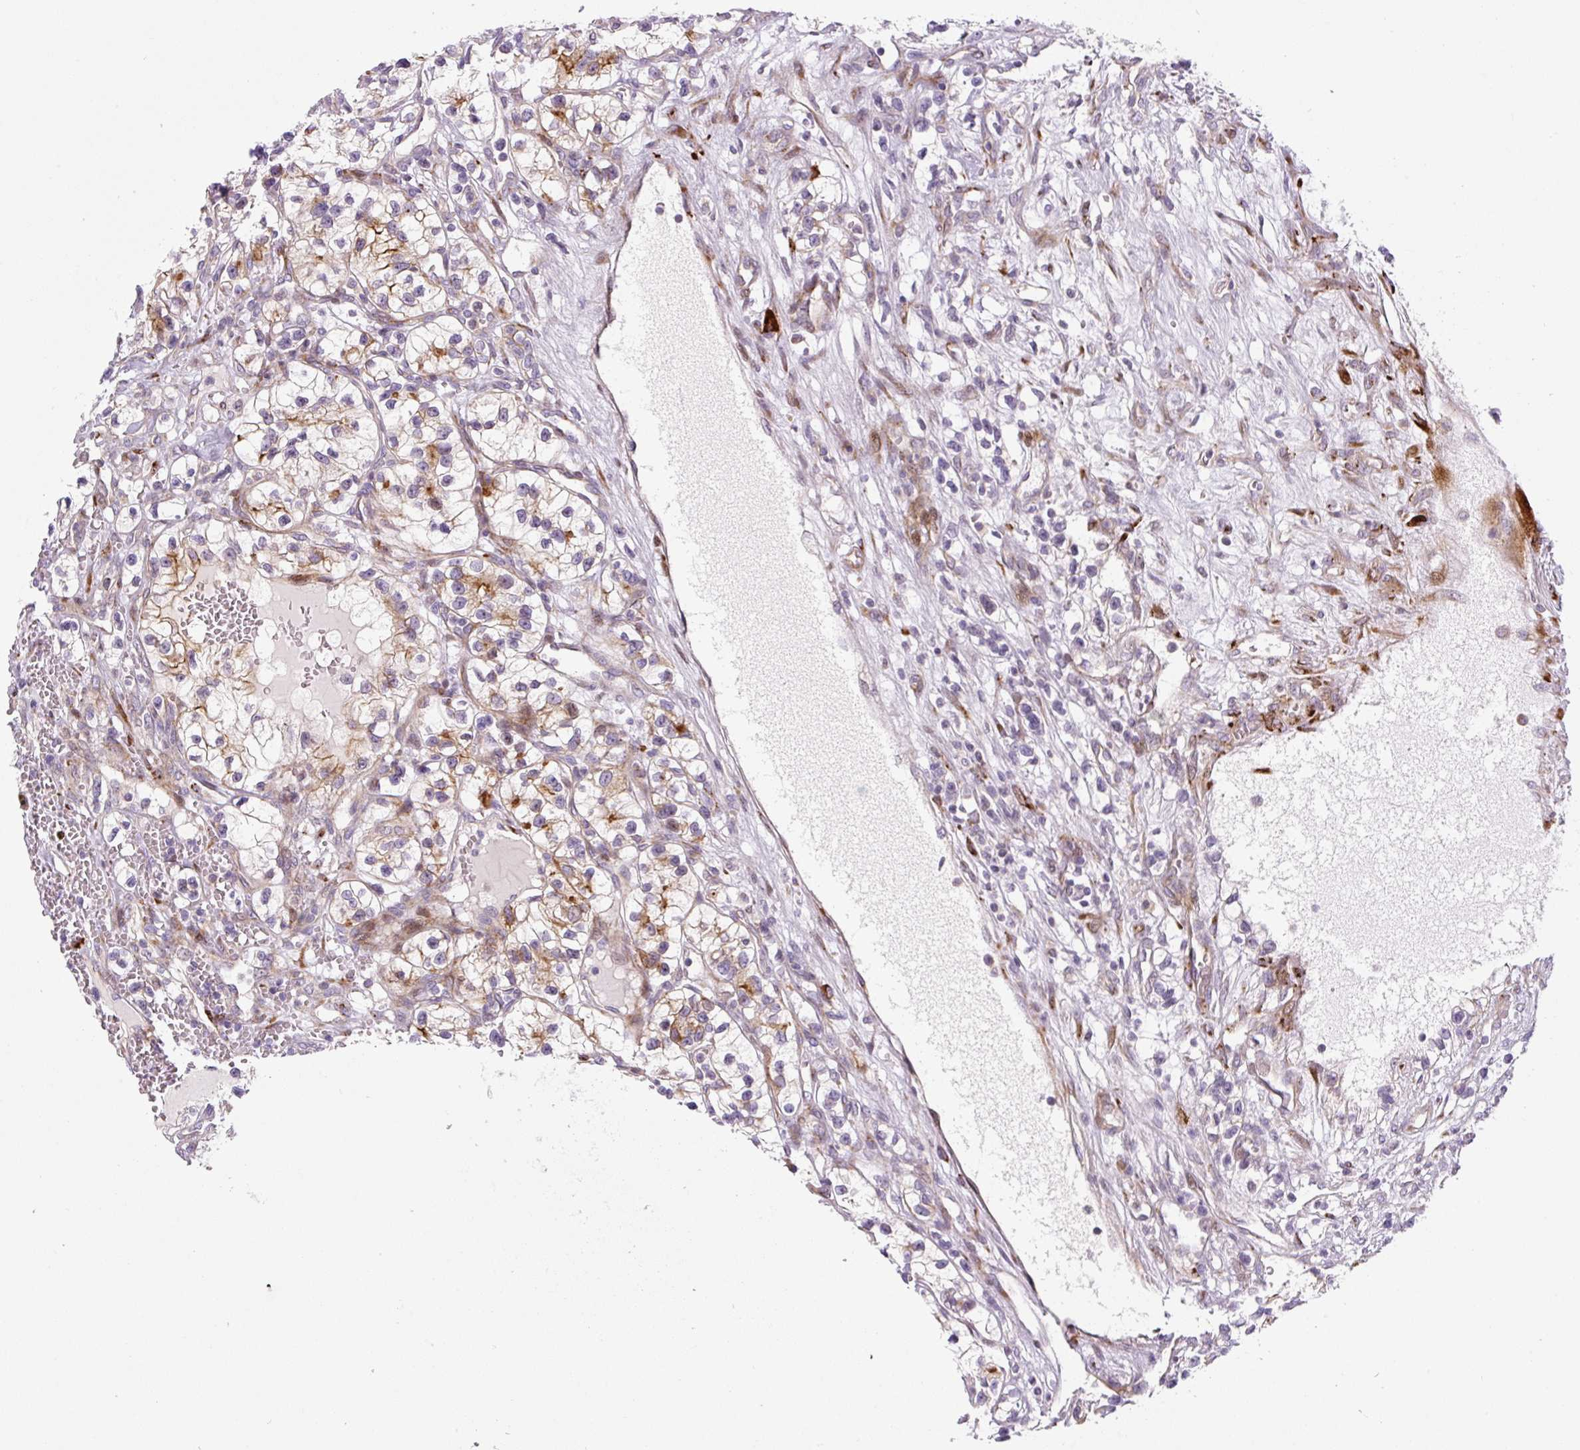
{"staining": {"intensity": "moderate", "quantity": "25%-75%", "location": "cytoplasmic/membranous"}, "tissue": "renal cancer", "cell_type": "Tumor cells", "image_type": "cancer", "snomed": [{"axis": "morphology", "description": "Adenocarcinoma, NOS"}, {"axis": "topography", "description": "Kidney"}], "caption": "A medium amount of moderate cytoplasmic/membranous positivity is identified in approximately 25%-75% of tumor cells in renal cancer tissue.", "gene": "DISP3", "patient": {"sex": "female", "age": 57}}